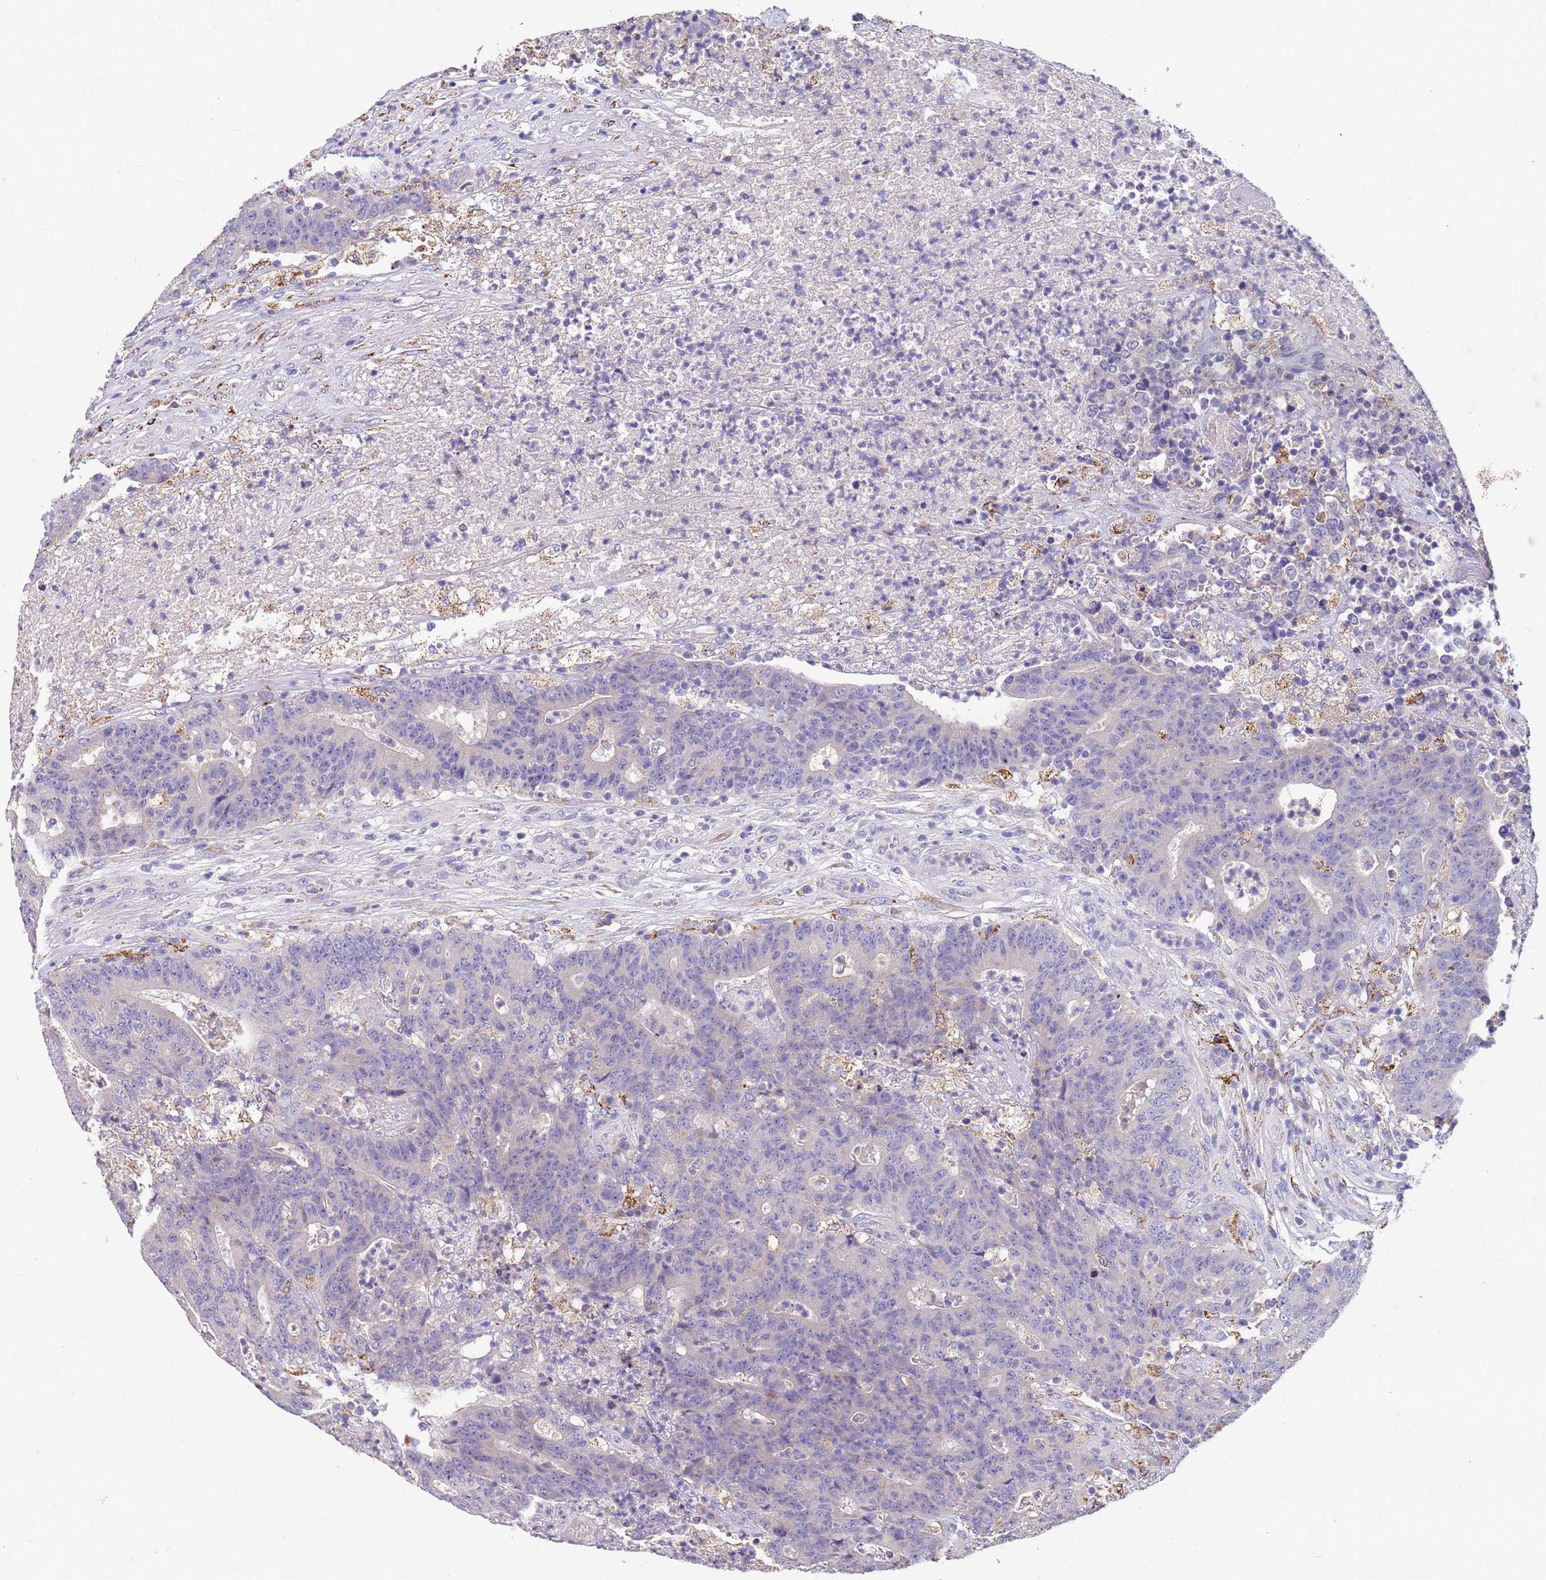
{"staining": {"intensity": "negative", "quantity": "none", "location": "none"}, "tissue": "colorectal cancer", "cell_type": "Tumor cells", "image_type": "cancer", "snomed": [{"axis": "morphology", "description": "Adenocarcinoma, NOS"}, {"axis": "topography", "description": "Colon"}], "caption": "High power microscopy micrograph of an immunohistochemistry micrograph of colorectal cancer (adenocarcinoma), revealing no significant expression in tumor cells. The staining was performed using DAB to visualize the protein expression in brown, while the nuclei were stained in blue with hematoxylin (Magnification: 20x).", "gene": "SLC24A3", "patient": {"sex": "female", "age": 75}}